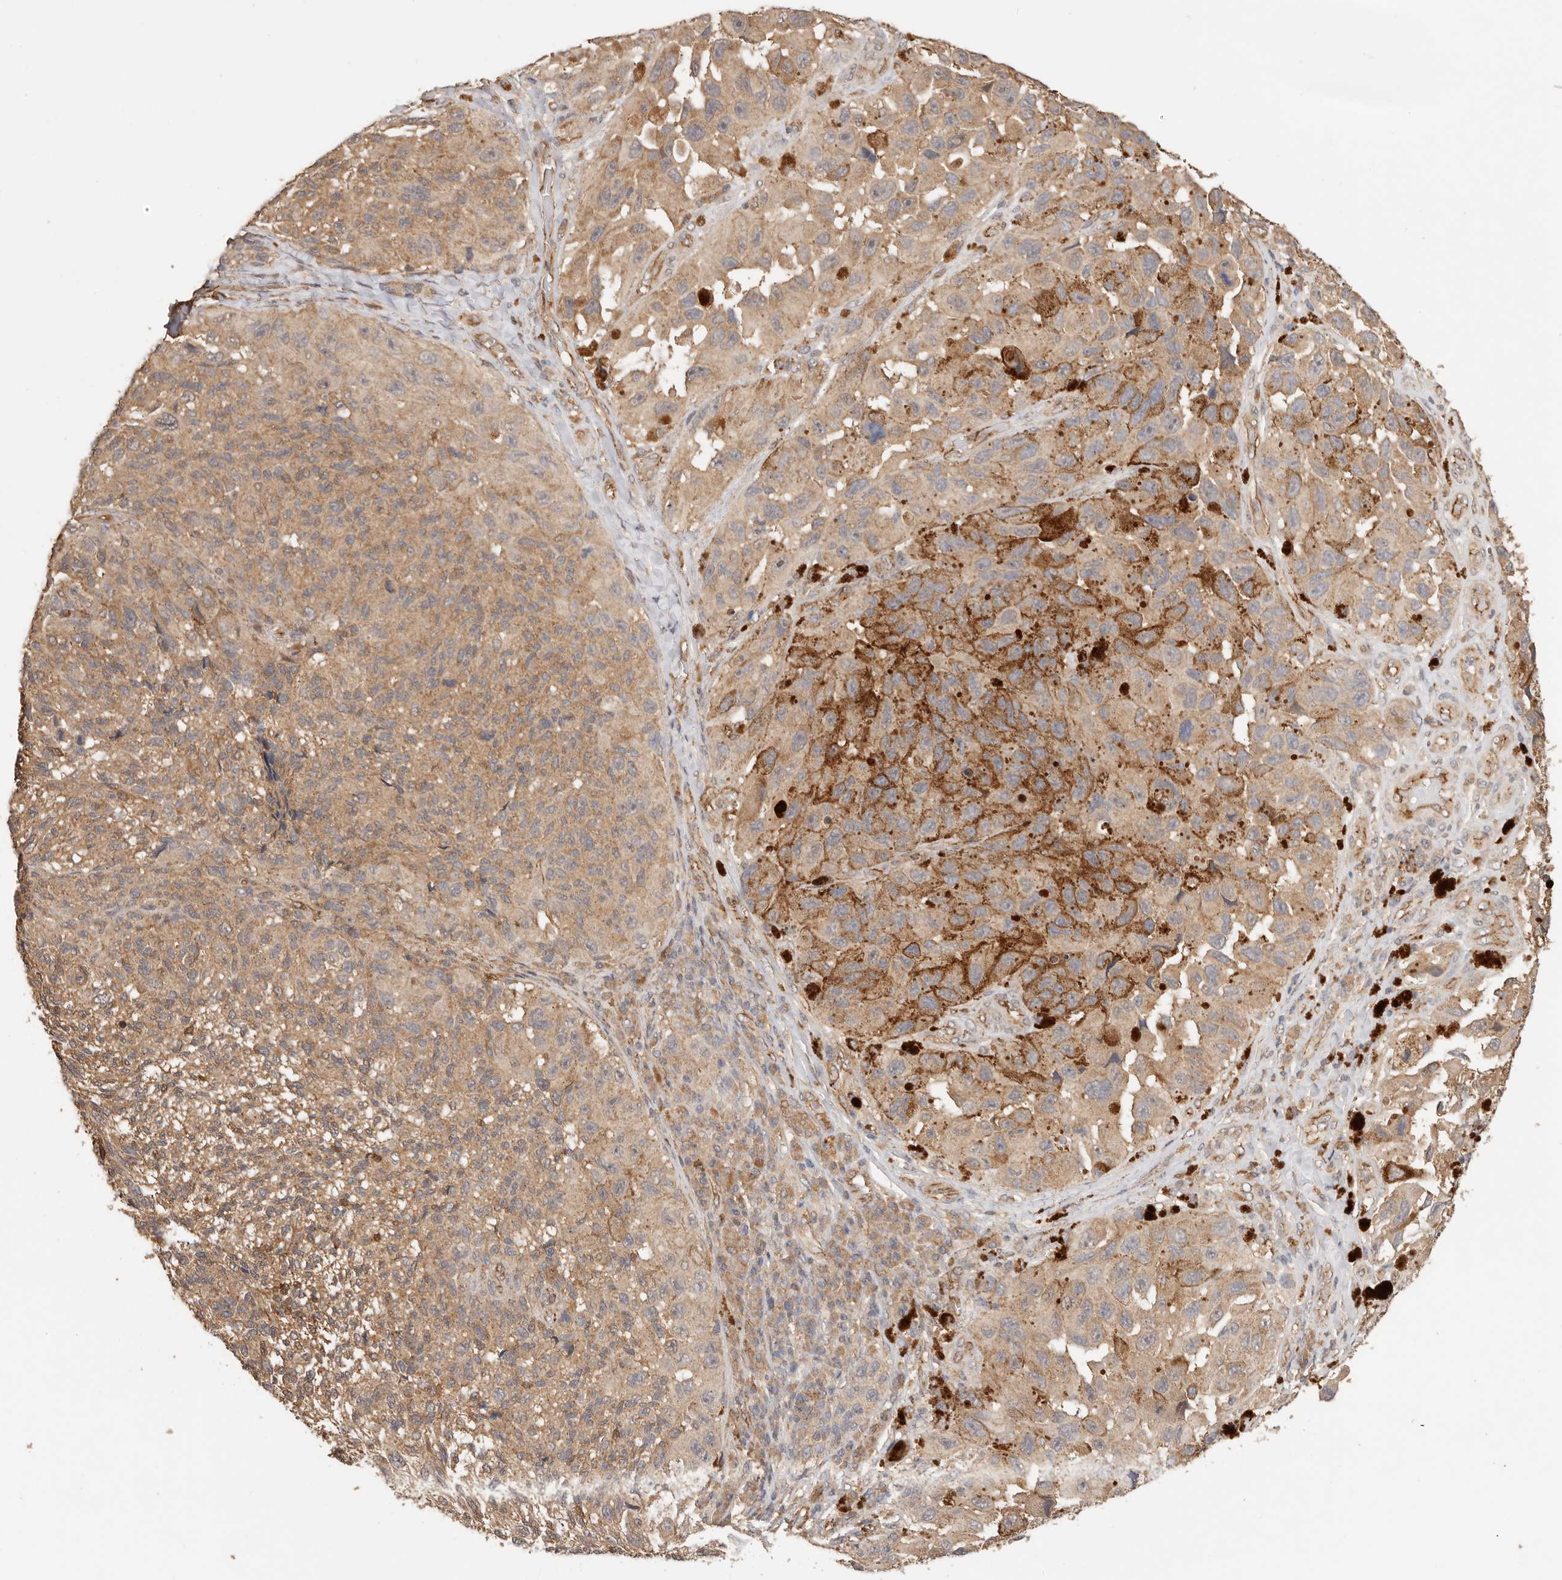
{"staining": {"intensity": "weak", "quantity": ">75%", "location": "cytoplasmic/membranous"}, "tissue": "melanoma", "cell_type": "Tumor cells", "image_type": "cancer", "snomed": [{"axis": "morphology", "description": "Malignant melanoma, NOS"}, {"axis": "topography", "description": "Skin"}], "caption": "The micrograph shows immunohistochemical staining of malignant melanoma. There is weak cytoplasmic/membranous staining is seen in about >75% of tumor cells.", "gene": "AFDN", "patient": {"sex": "female", "age": 73}}